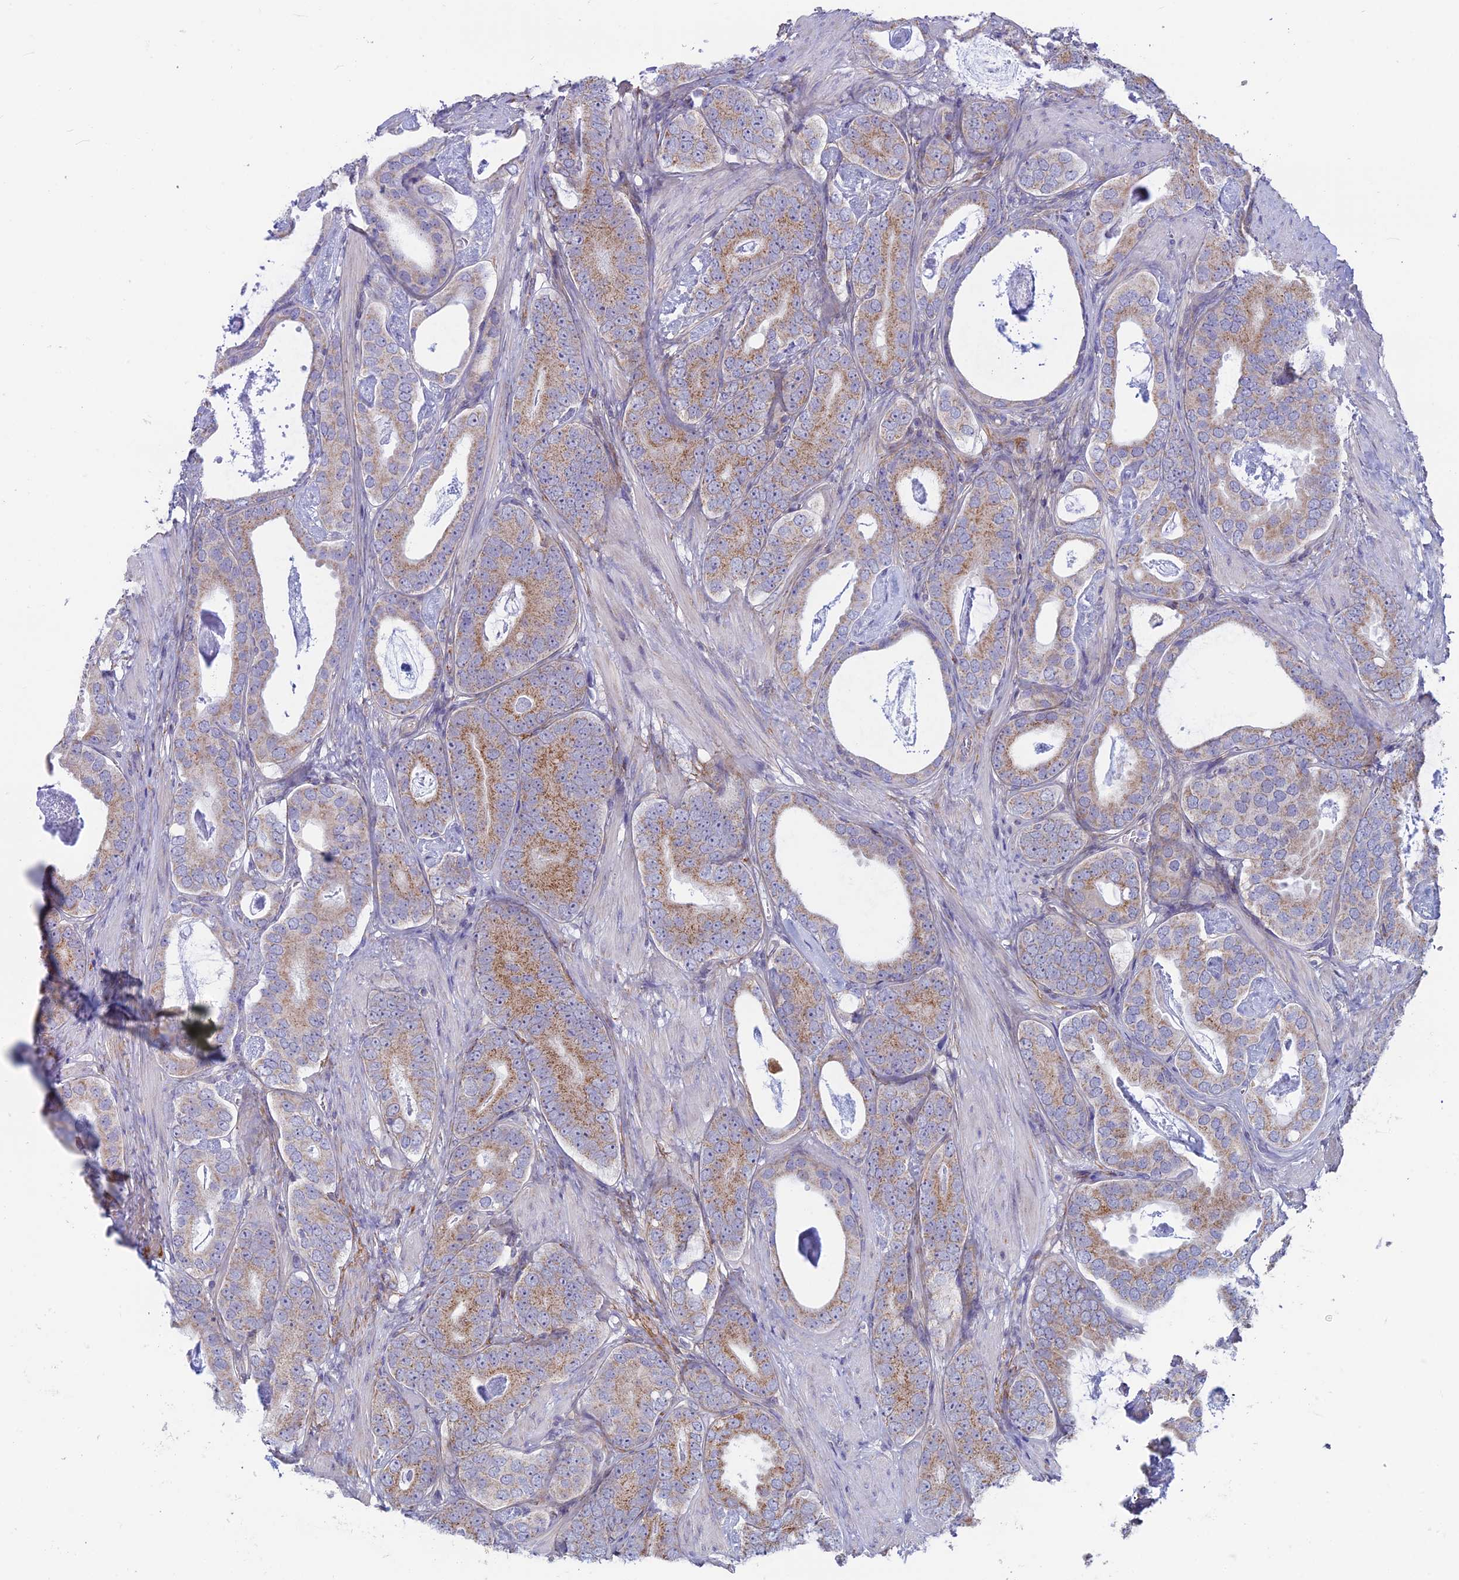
{"staining": {"intensity": "moderate", "quantity": "25%-75%", "location": "cytoplasmic/membranous"}, "tissue": "prostate cancer", "cell_type": "Tumor cells", "image_type": "cancer", "snomed": [{"axis": "morphology", "description": "Adenocarcinoma, Low grade"}, {"axis": "topography", "description": "Prostate"}], "caption": "Moderate cytoplasmic/membranous positivity is present in approximately 25%-75% of tumor cells in prostate cancer.", "gene": "PLAC9", "patient": {"sex": "male", "age": 71}}